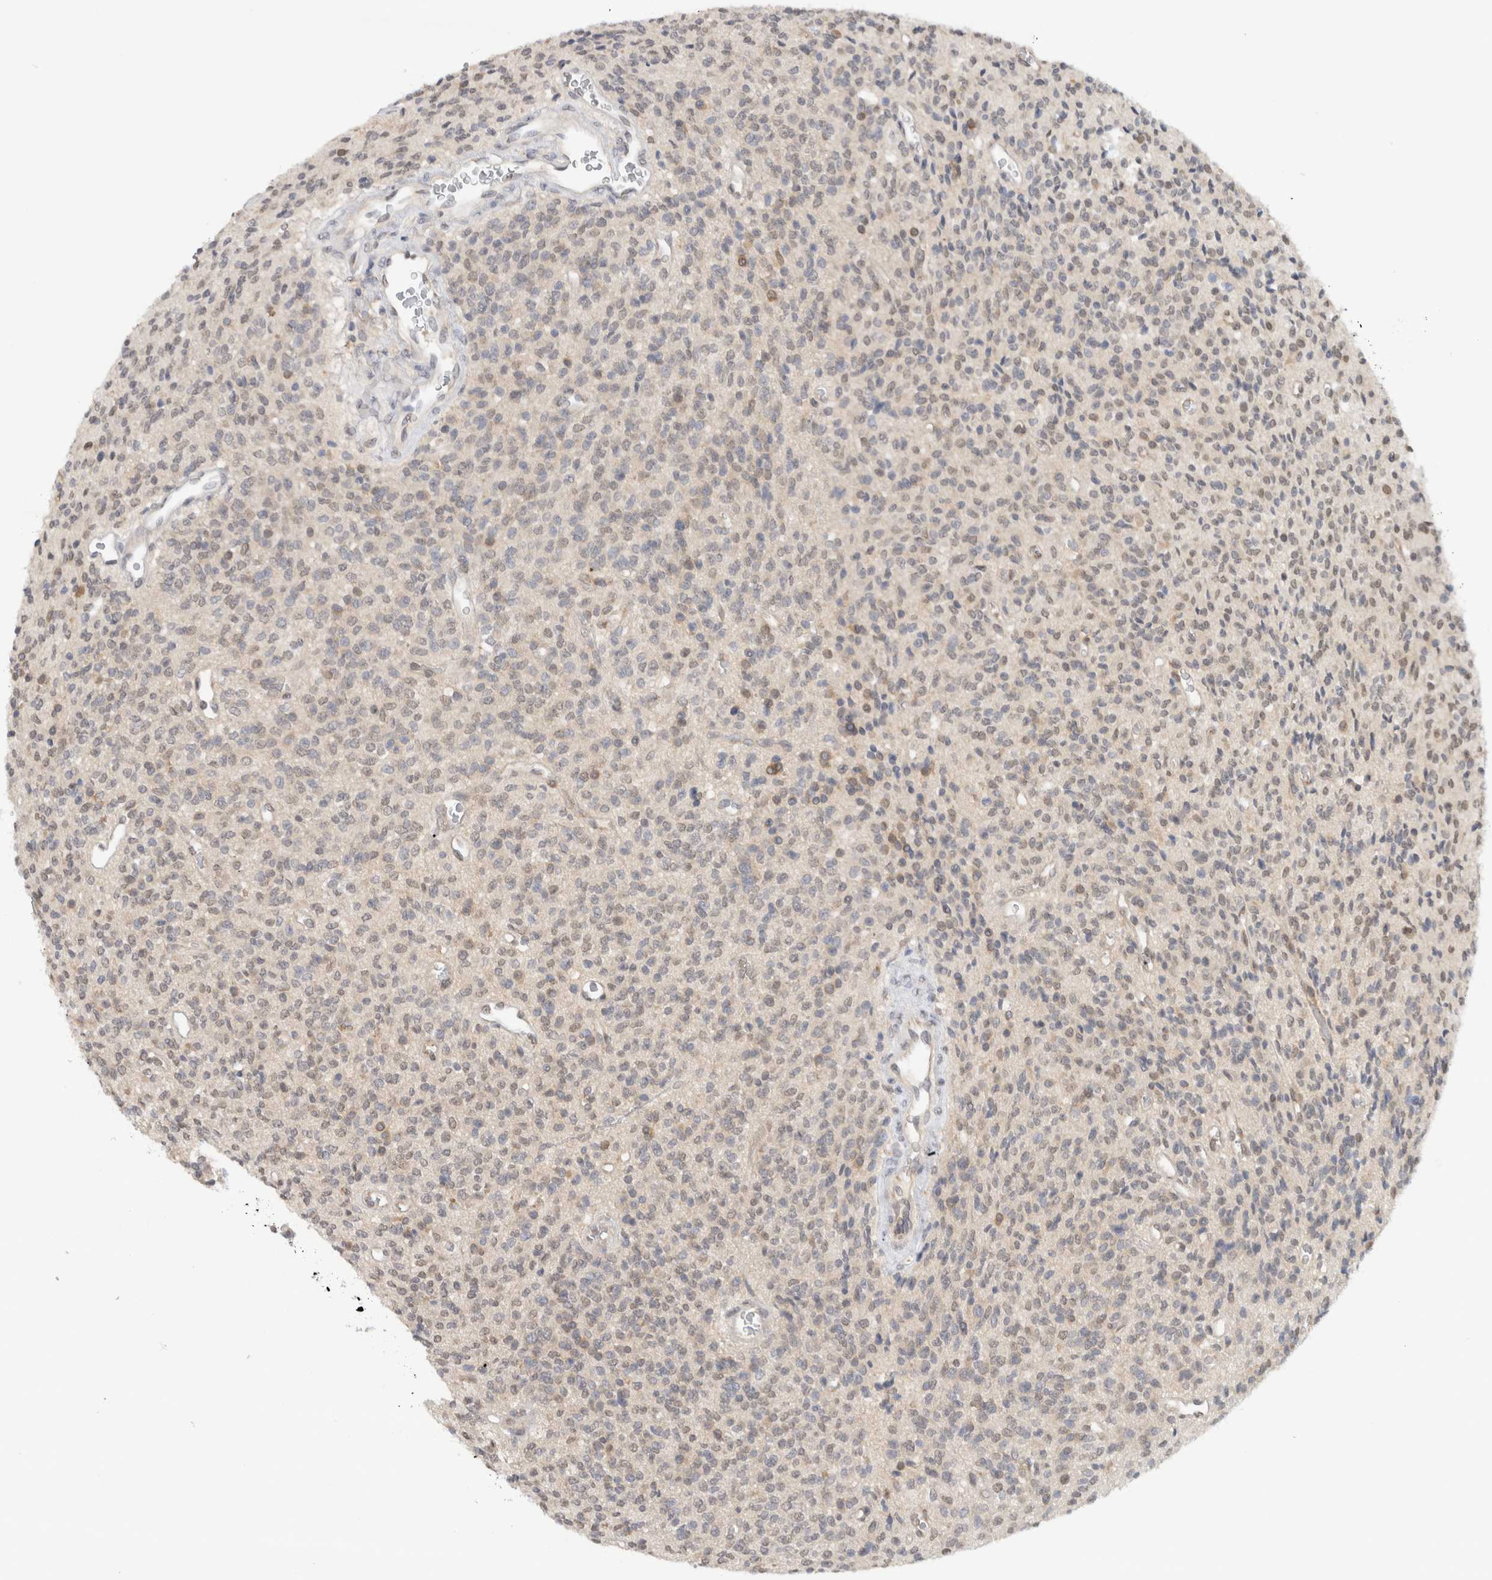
{"staining": {"intensity": "weak", "quantity": "<25%", "location": "cytoplasmic/membranous,nuclear"}, "tissue": "glioma", "cell_type": "Tumor cells", "image_type": "cancer", "snomed": [{"axis": "morphology", "description": "Glioma, malignant, High grade"}, {"axis": "topography", "description": "Brain"}], "caption": "A histopathology image of glioma stained for a protein reveals no brown staining in tumor cells. Brightfield microscopy of immunohistochemistry stained with DAB (brown) and hematoxylin (blue), captured at high magnification.", "gene": "EIF4G3", "patient": {"sex": "male", "age": 34}}